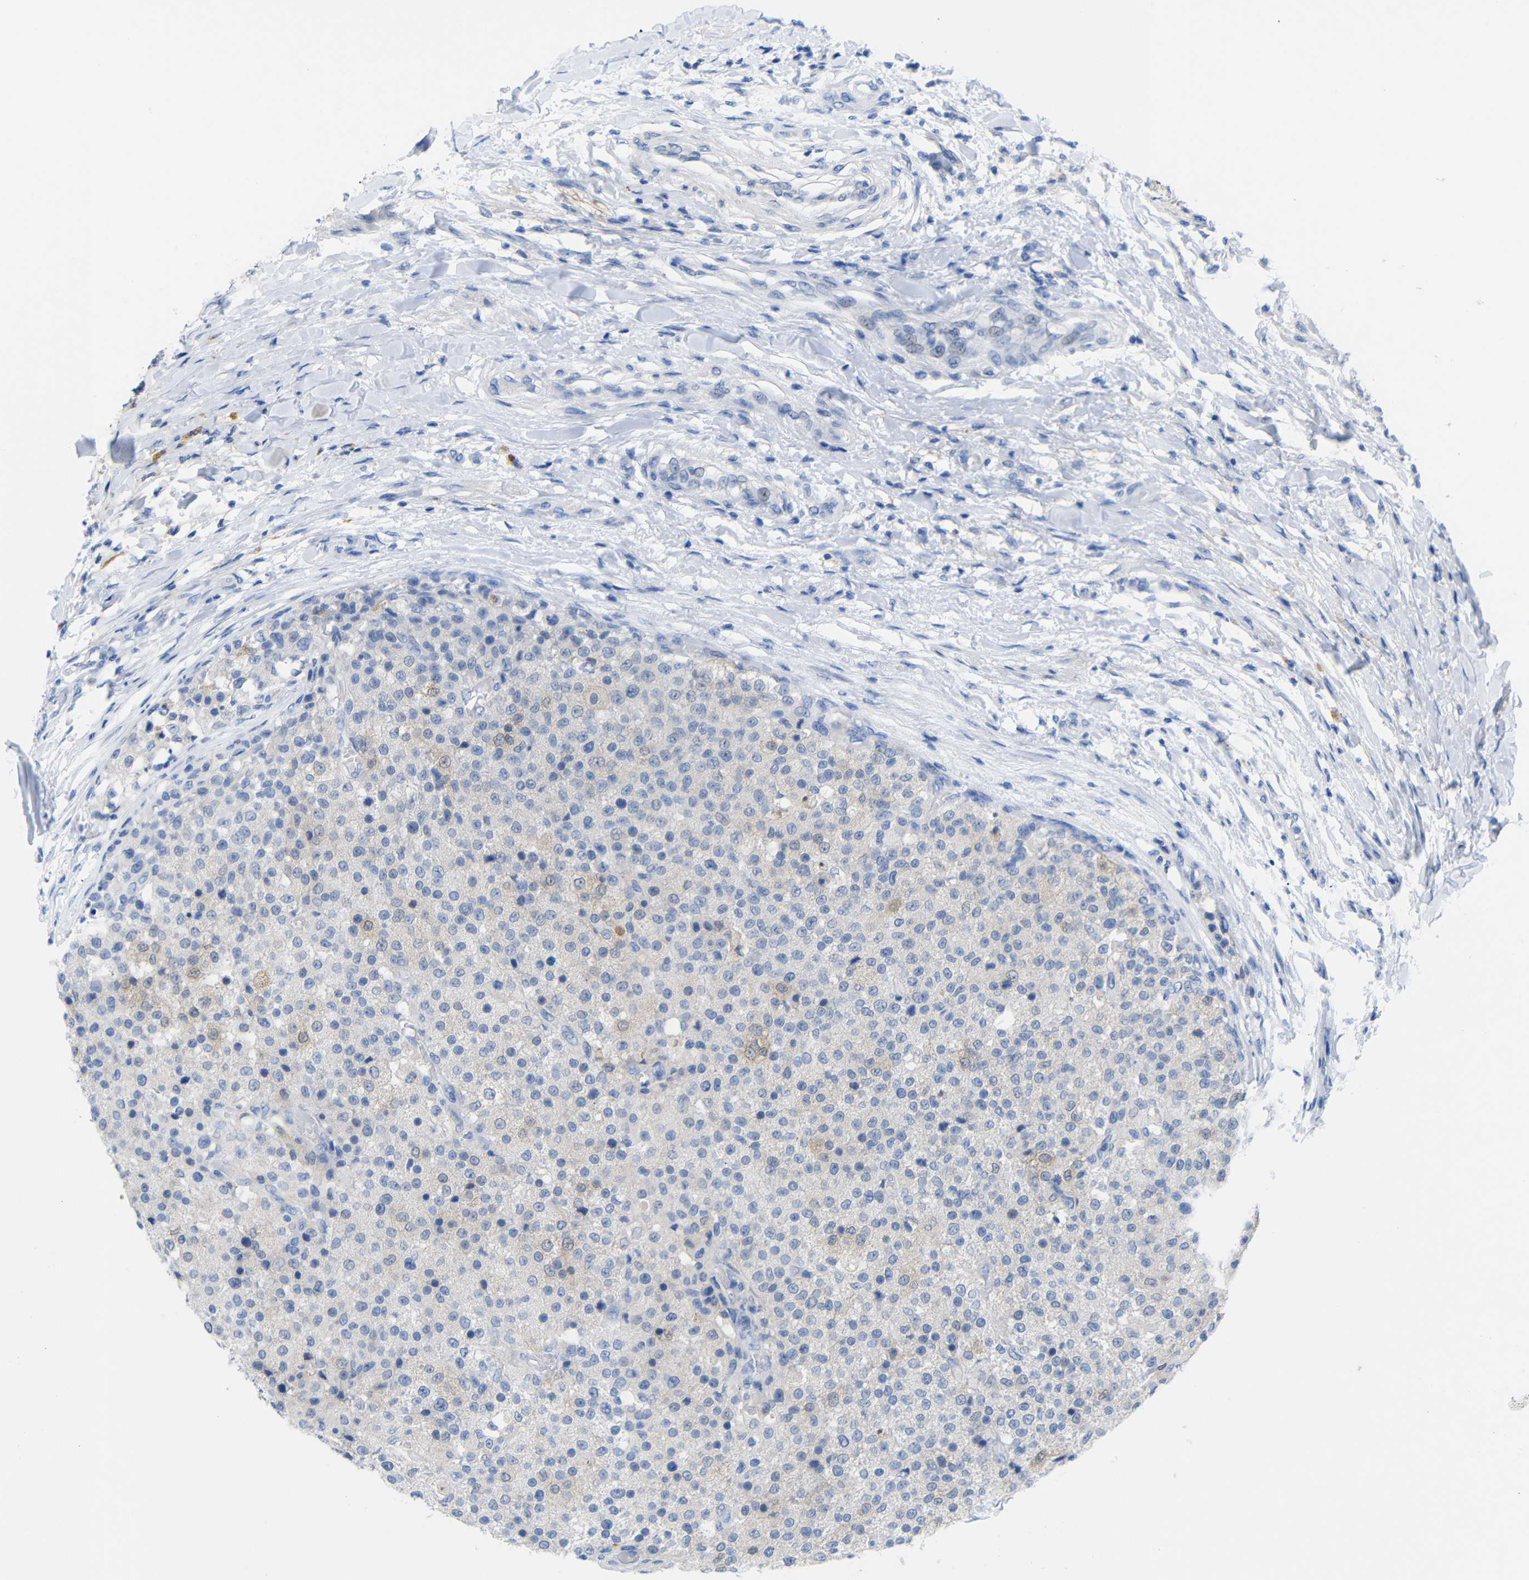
{"staining": {"intensity": "weak", "quantity": "<25%", "location": "cytoplasmic/membranous"}, "tissue": "testis cancer", "cell_type": "Tumor cells", "image_type": "cancer", "snomed": [{"axis": "morphology", "description": "Seminoma, NOS"}, {"axis": "topography", "description": "Testis"}], "caption": "The image reveals no significant expression in tumor cells of testis cancer (seminoma). (DAB IHC visualized using brightfield microscopy, high magnification).", "gene": "PEBP1", "patient": {"sex": "male", "age": 59}}